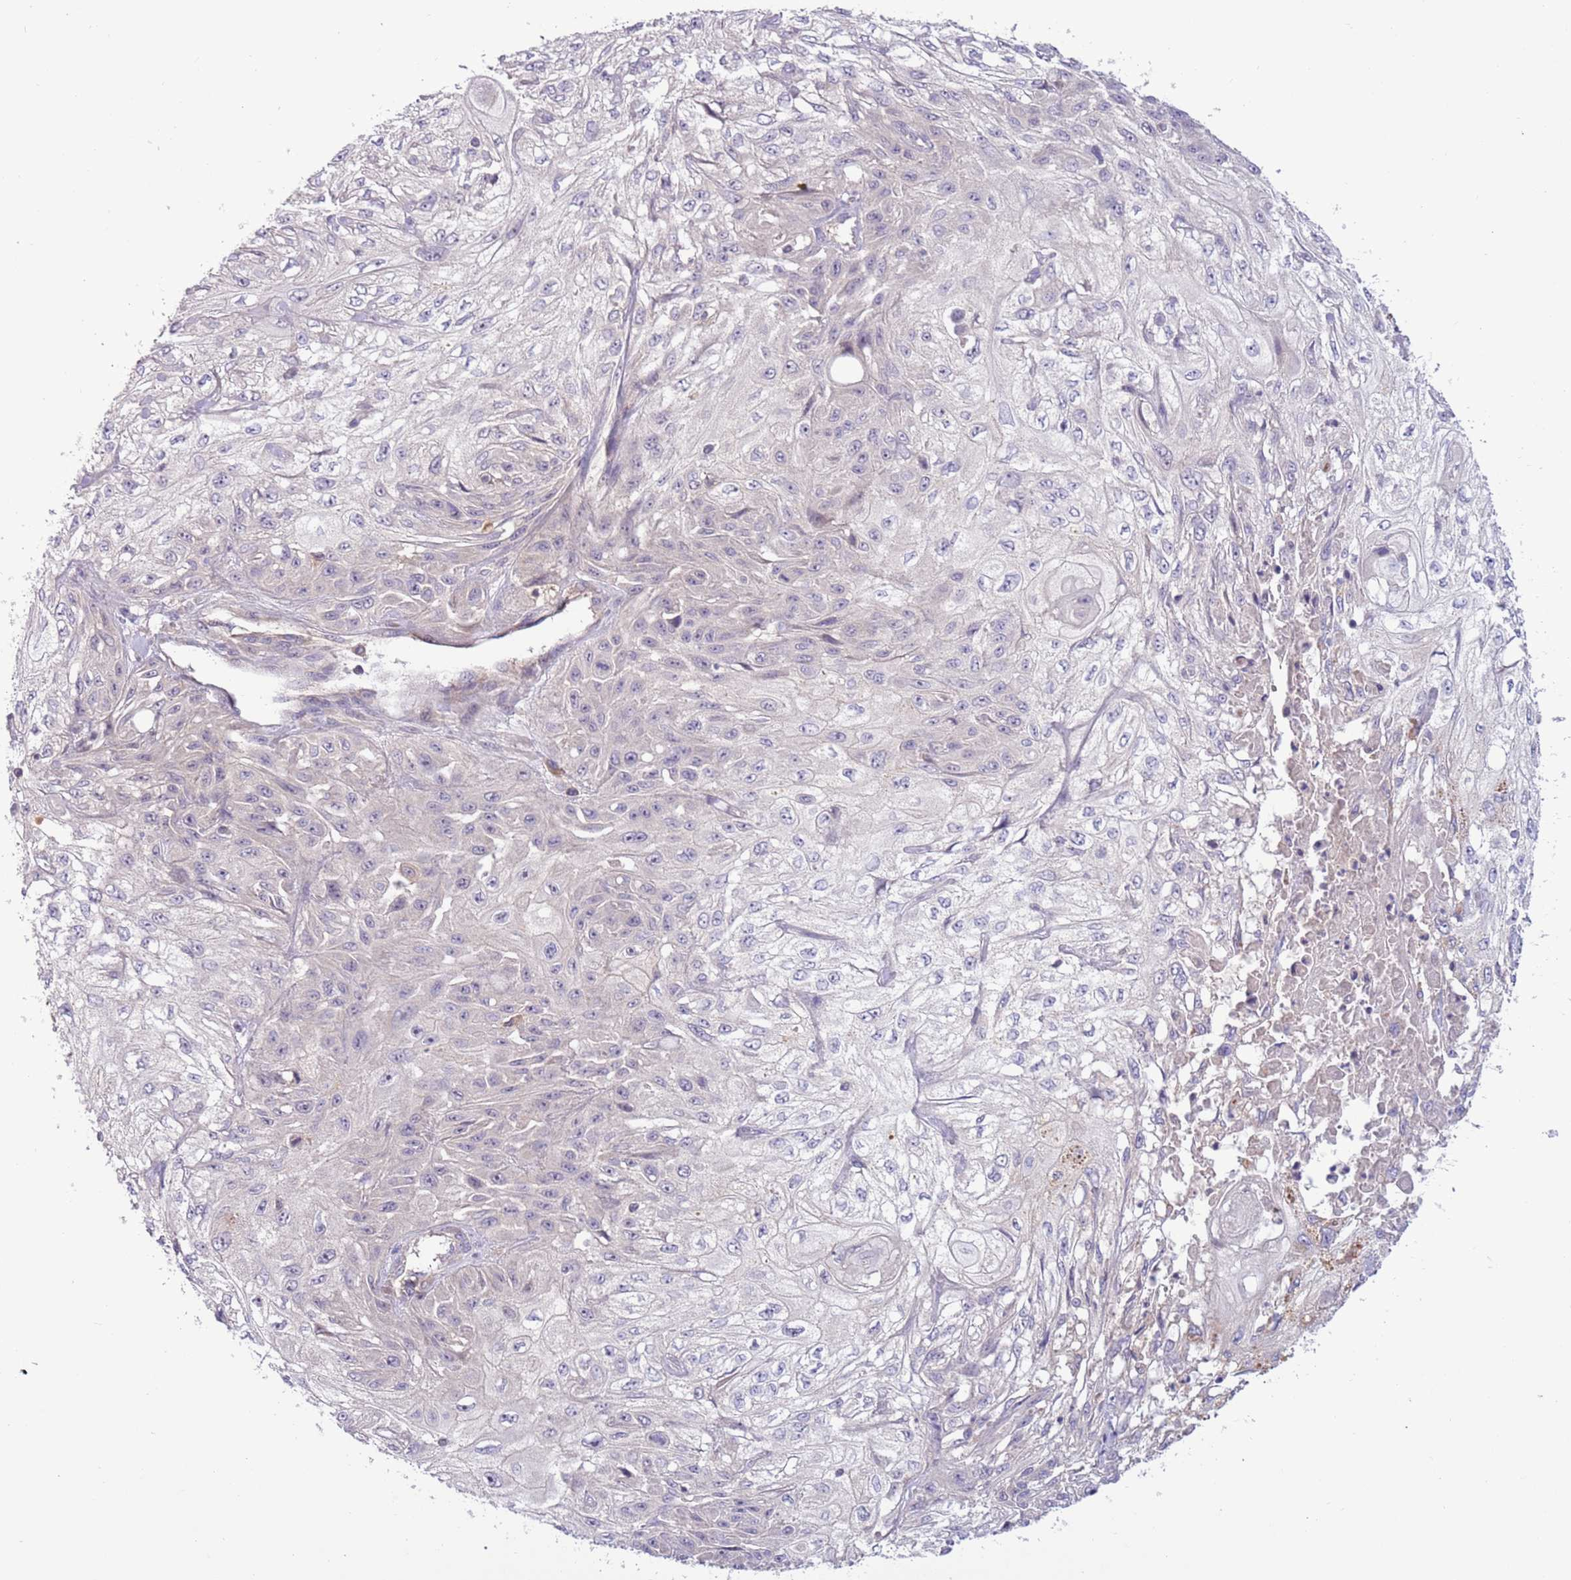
{"staining": {"intensity": "negative", "quantity": "none", "location": "none"}, "tissue": "skin cancer", "cell_type": "Tumor cells", "image_type": "cancer", "snomed": [{"axis": "morphology", "description": "Squamous cell carcinoma, NOS"}, {"axis": "morphology", "description": "Squamous cell carcinoma, metastatic, NOS"}, {"axis": "topography", "description": "Skin"}, {"axis": "topography", "description": "Lymph node"}], "caption": "Immunohistochemistry (IHC) of human skin cancer (metastatic squamous cell carcinoma) demonstrates no staining in tumor cells.", "gene": "SHROOM3", "patient": {"sex": "male", "age": 75}}